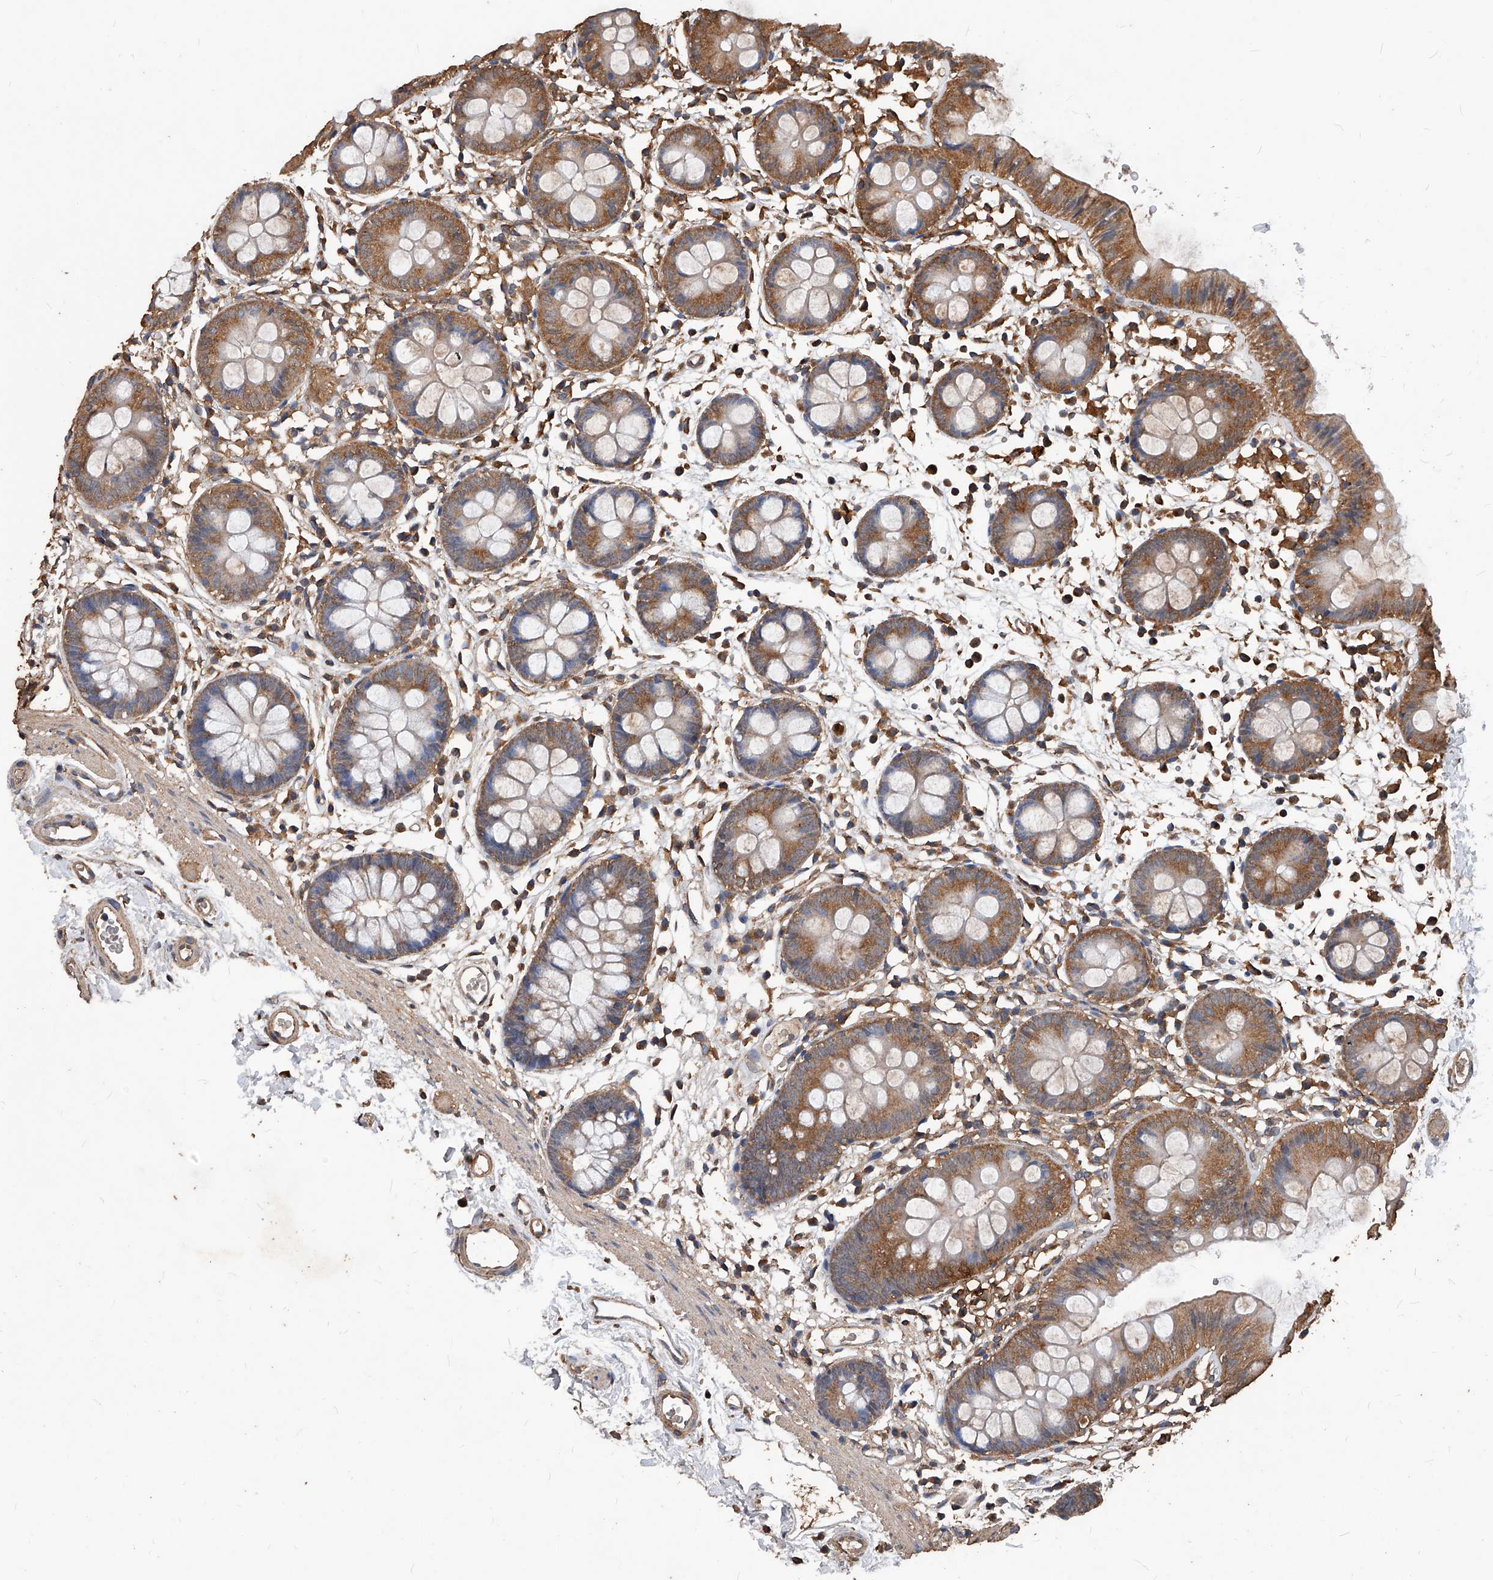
{"staining": {"intensity": "moderate", "quantity": "25%-75%", "location": "cytoplasmic/membranous"}, "tissue": "colon", "cell_type": "Endothelial cells", "image_type": "normal", "snomed": [{"axis": "morphology", "description": "Normal tissue, NOS"}, {"axis": "topography", "description": "Colon"}], "caption": "Colon stained with DAB immunohistochemistry shows medium levels of moderate cytoplasmic/membranous staining in about 25%-75% of endothelial cells.", "gene": "UCP2", "patient": {"sex": "male", "age": 56}}